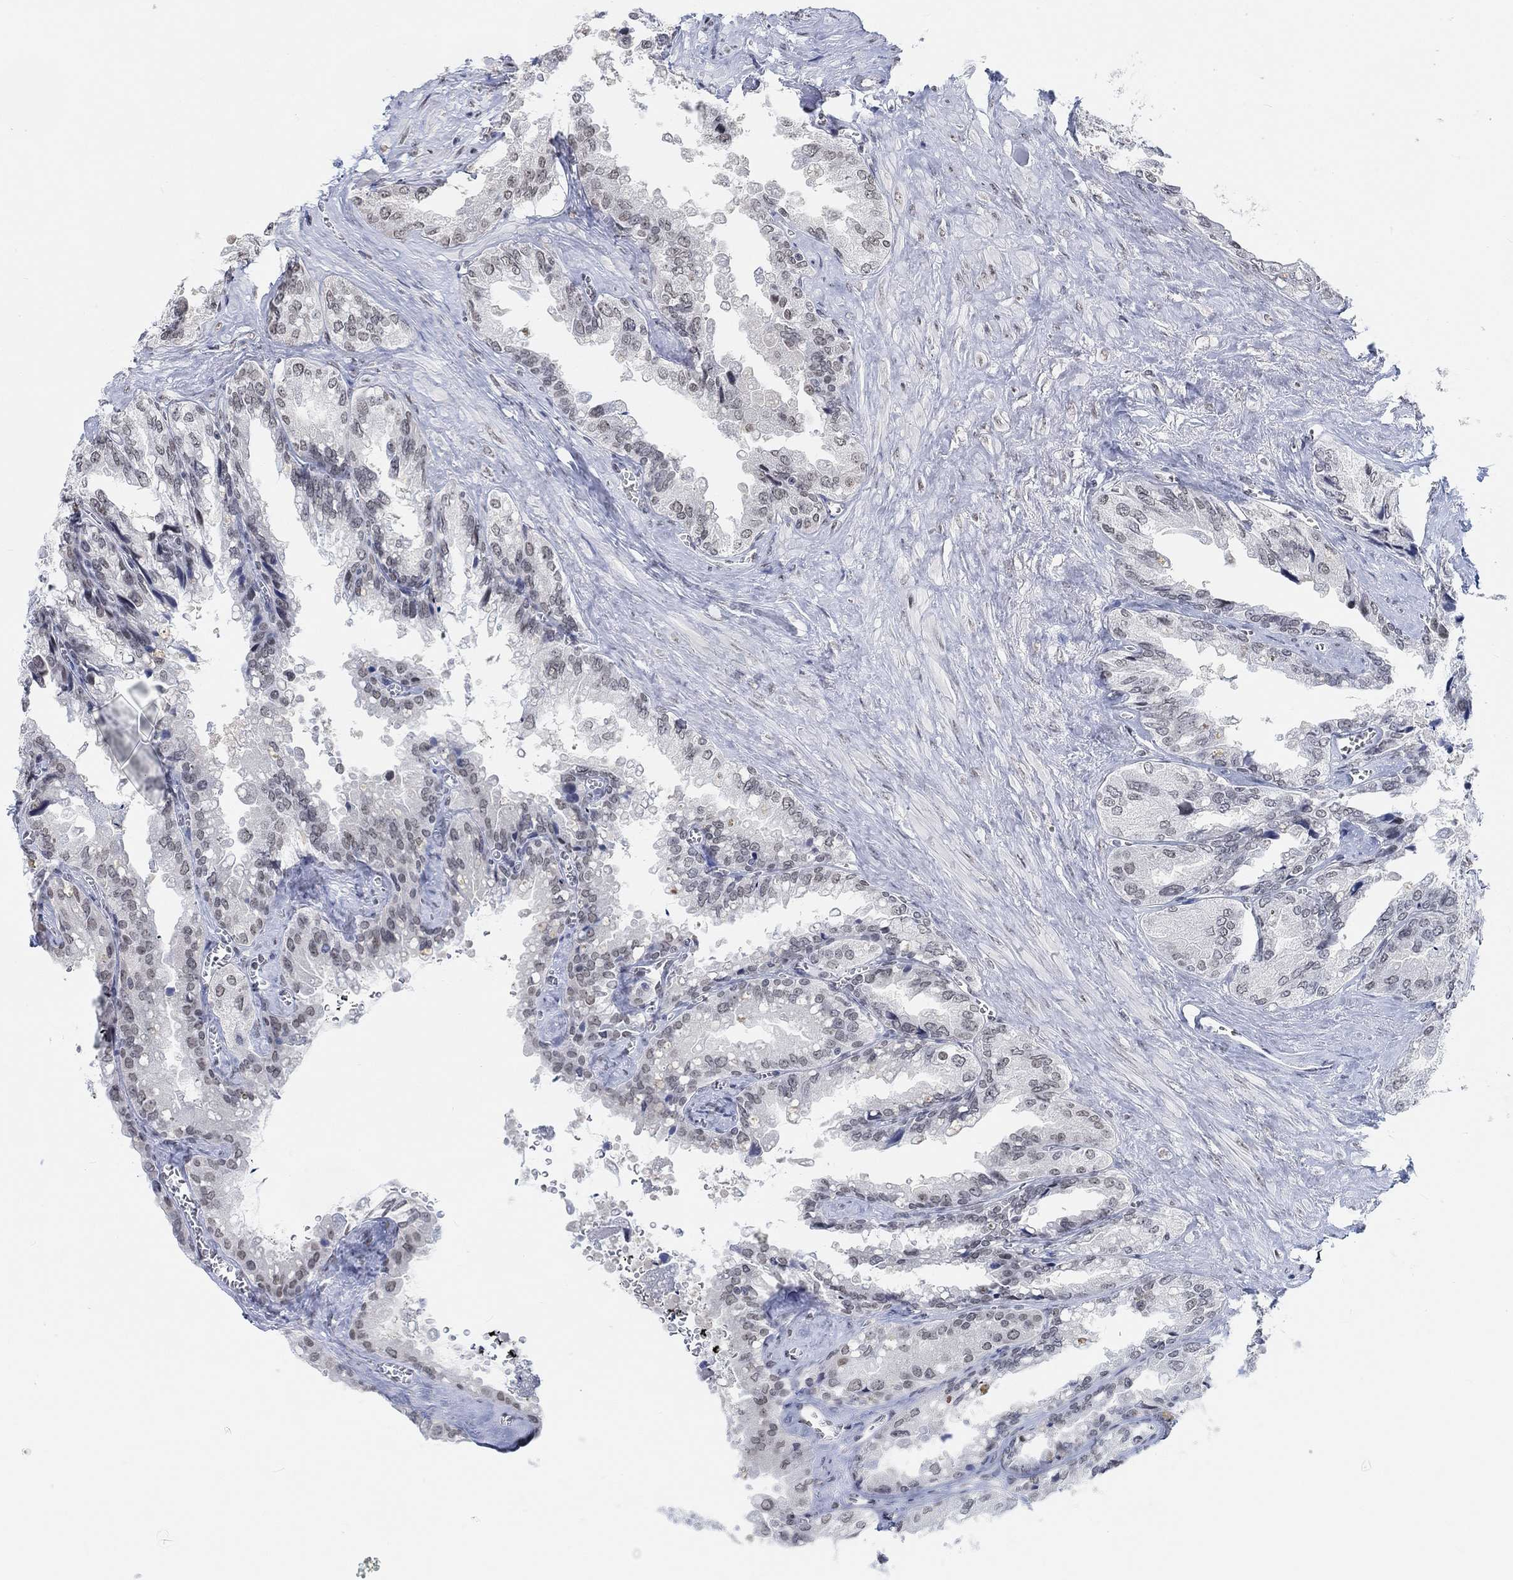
{"staining": {"intensity": "weak", "quantity": "<25%", "location": "nuclear"}, "tissue": "seminal vesicle", "cell_type": "Glandular cells", "image_type": "normal", "snomed": [{"axis": "morphology", "description": "Normal tissue, NOS"}, {"axis": "topography", "description": "Seminal veicle"}], "caption": "Seminal vesicle stained for a protein using immunohistochemistry displays no positivity glandular cells.", "gene": "PURG", "patient": {"sex": "male", "age": 67}}